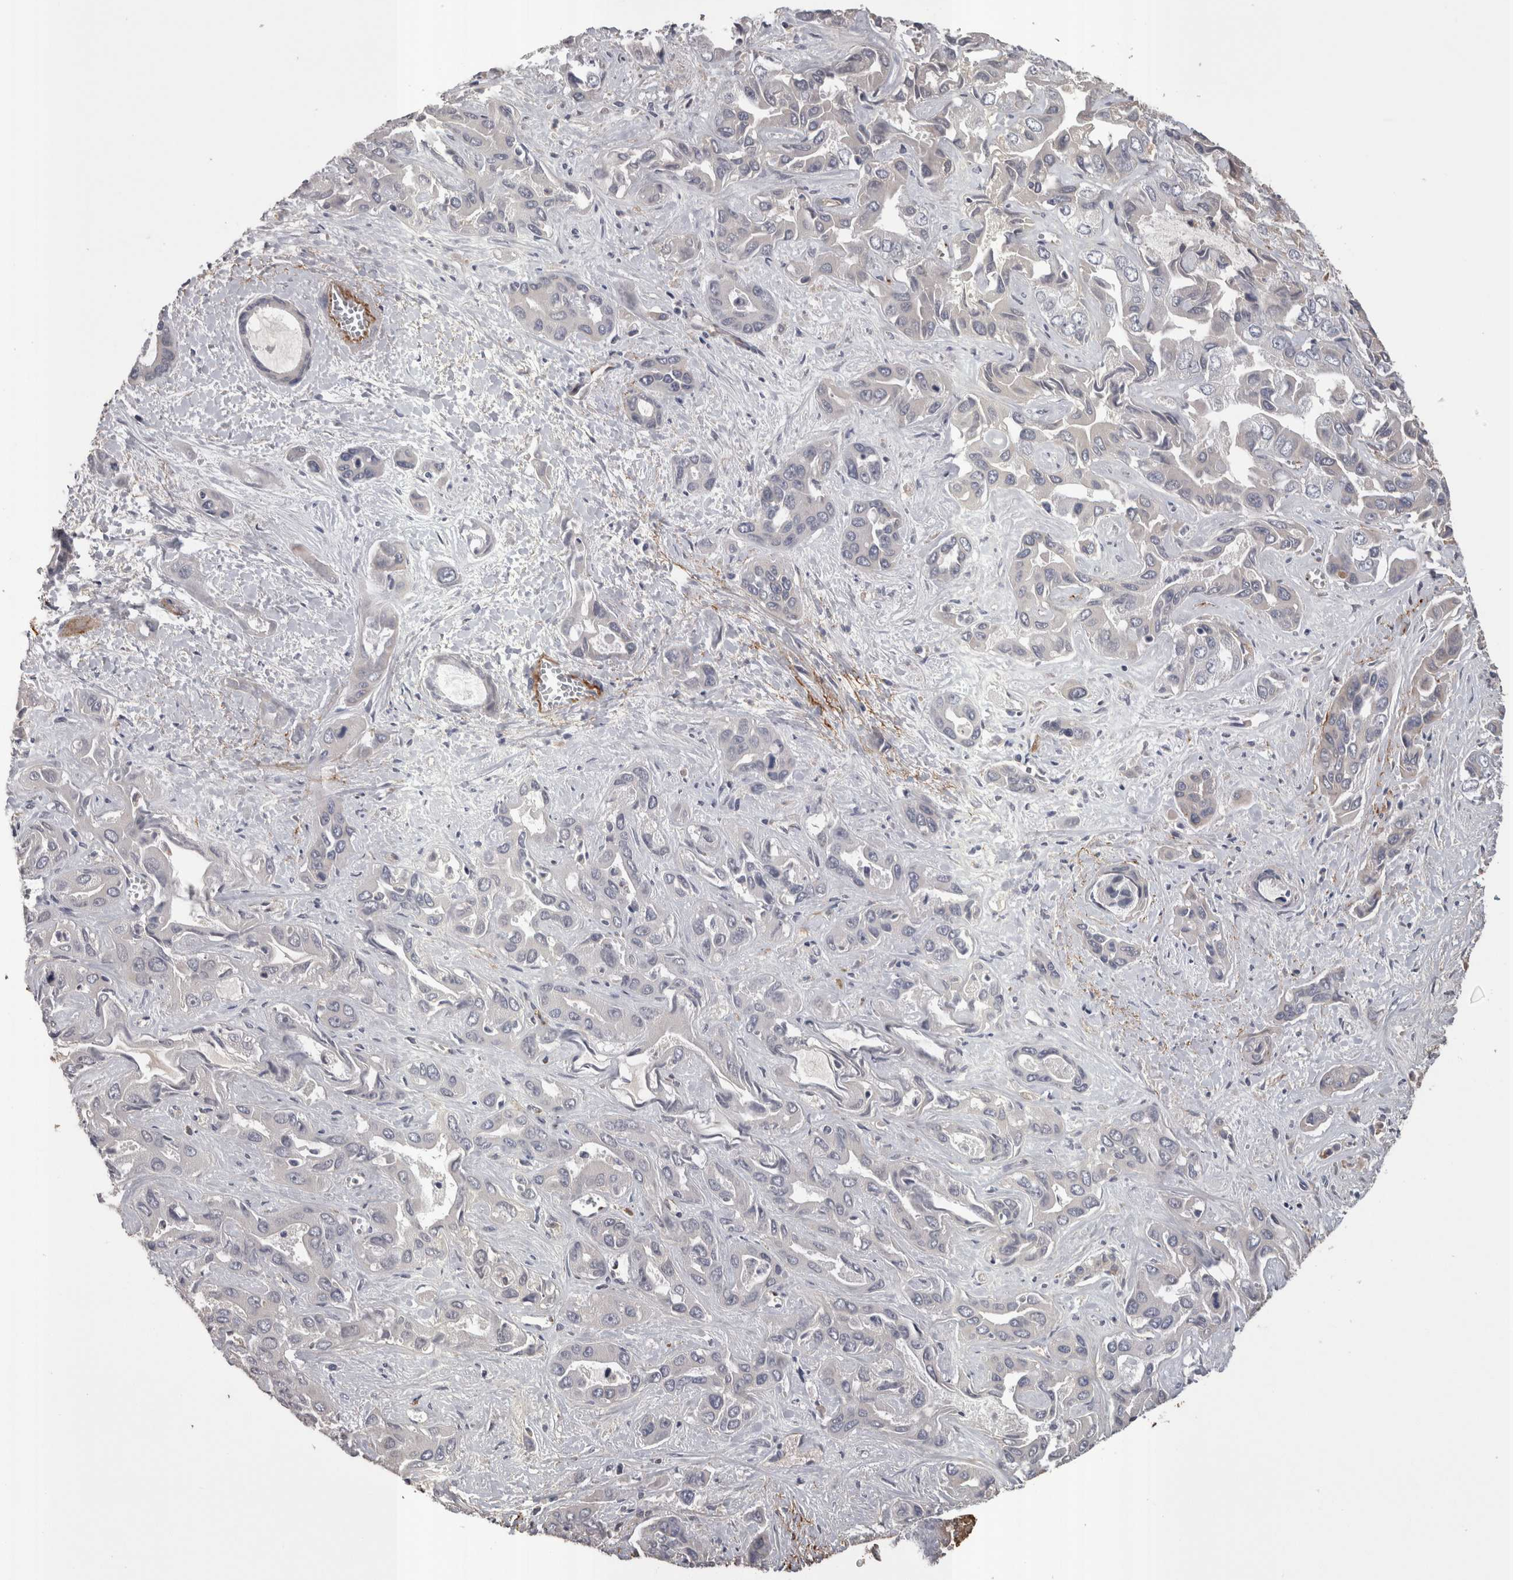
{"staining": {"intensity": "negative", "quantity": "none", "location": "none"}, "tissue": "liver cancer", "cell_type": "Tumor cells", "image_type": "cancer", "snomed": [{"axis": "morphology", "description": "Cholangiocarcinoma"}, {"axis": "topography", "description": "Liver"}], "caption": "A micrograph of cholangiocarcinoma (liver) stained for a protein exhibits no brown staining in tumor cells.", "gene": "STC1", "patient": {"sex": "female", "age": 52}}